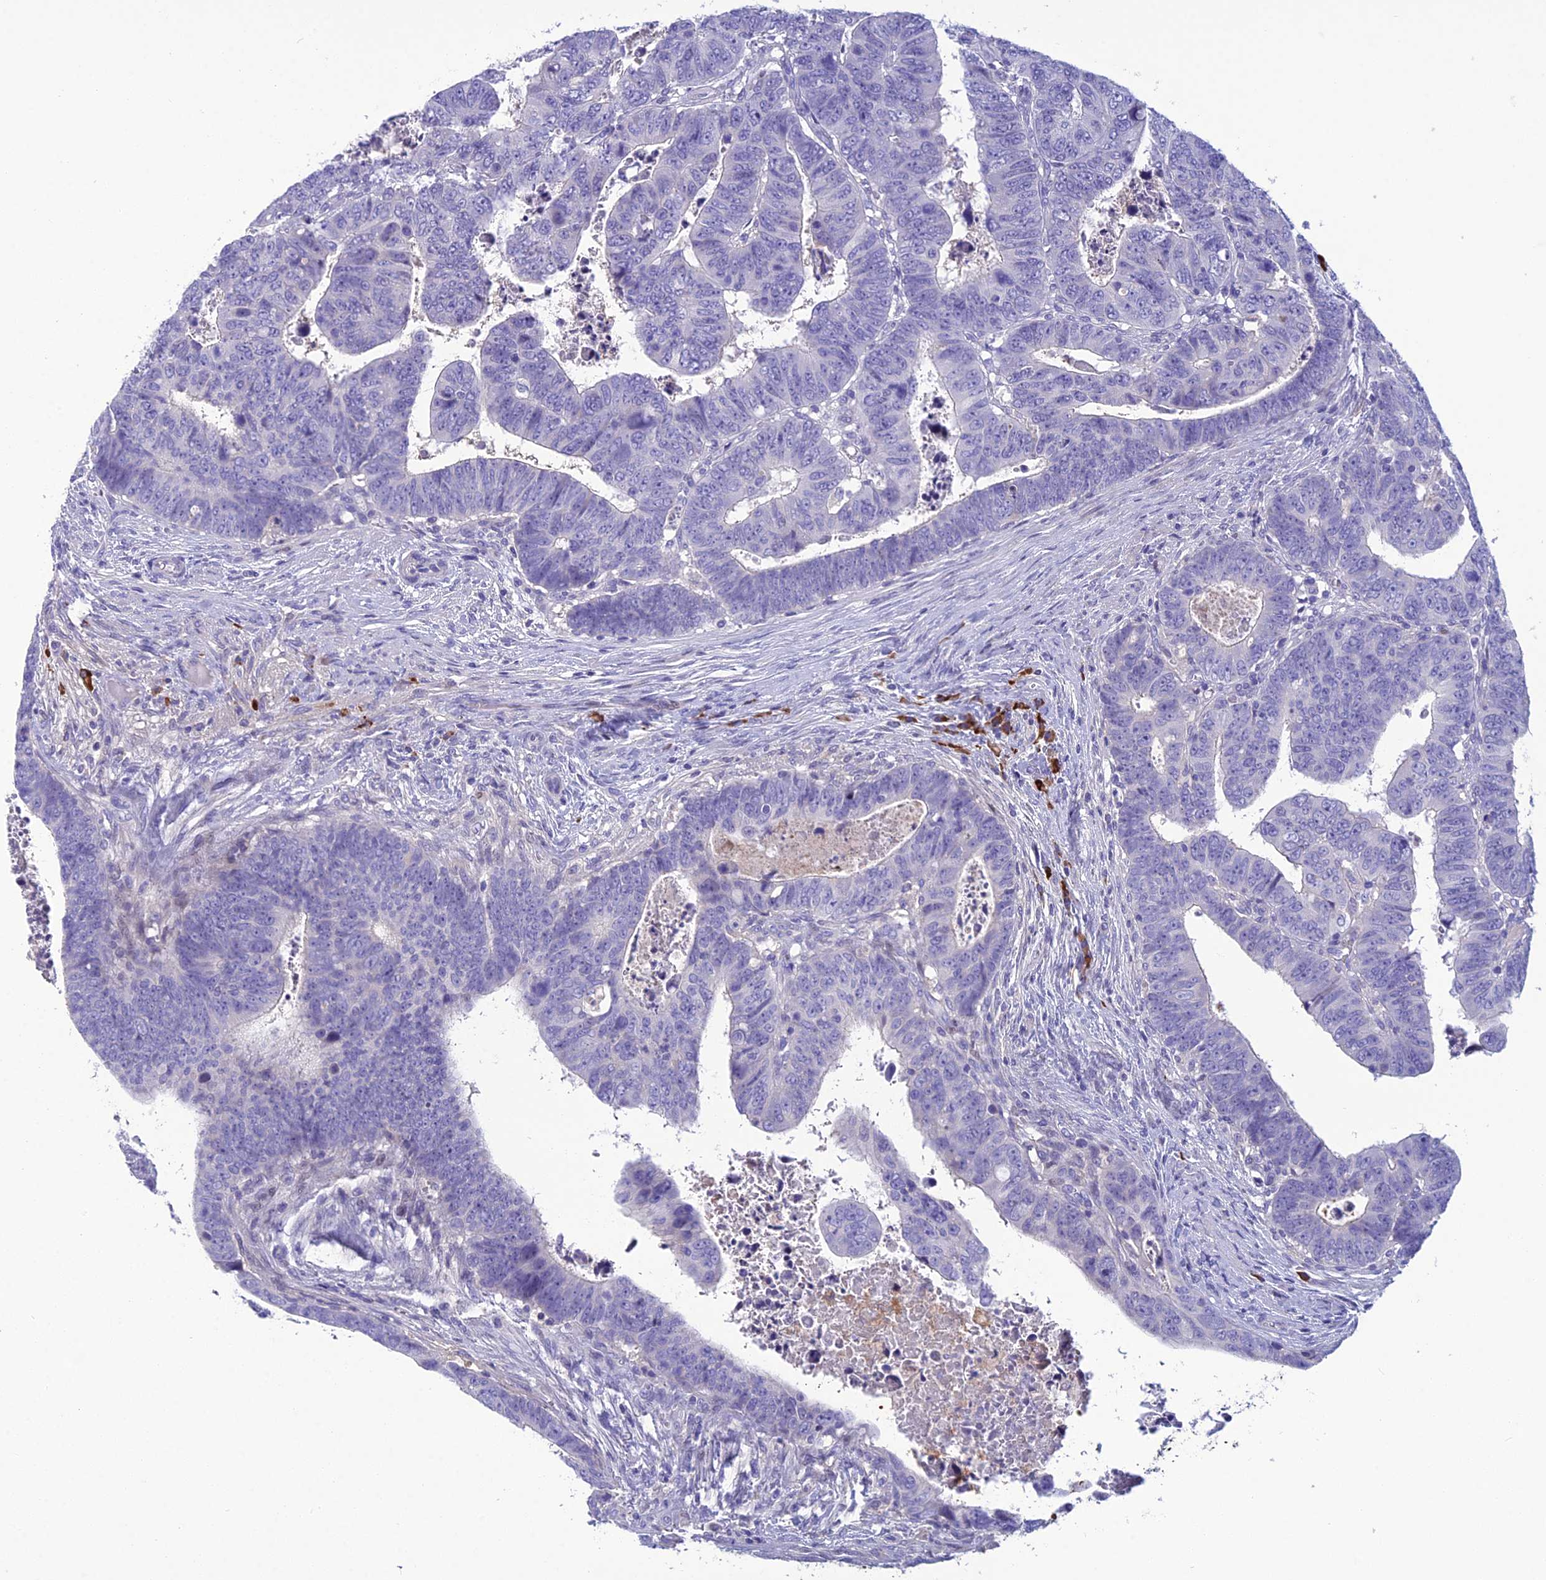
{"staining": {"intensity": "negative", "quantity": "none", "location": "none"}, "tissue": "colorectal cancer", "cell_type": "Tumor cells", "image_type": "cancer", "snomed": [{"axis": "morphology", "description": "Normal tissue, NOS"}, {"axis": "morphology", "description": "Adenocarcinoma, NOS"}, {"axis": "topography", "description": "Rectum"}], "caption": "Micrograph shows no significant protein positivity in tumor cells of colorectal cancer.", "gene": "CRB2", "patient": {"sex": "female", "age": 65}}